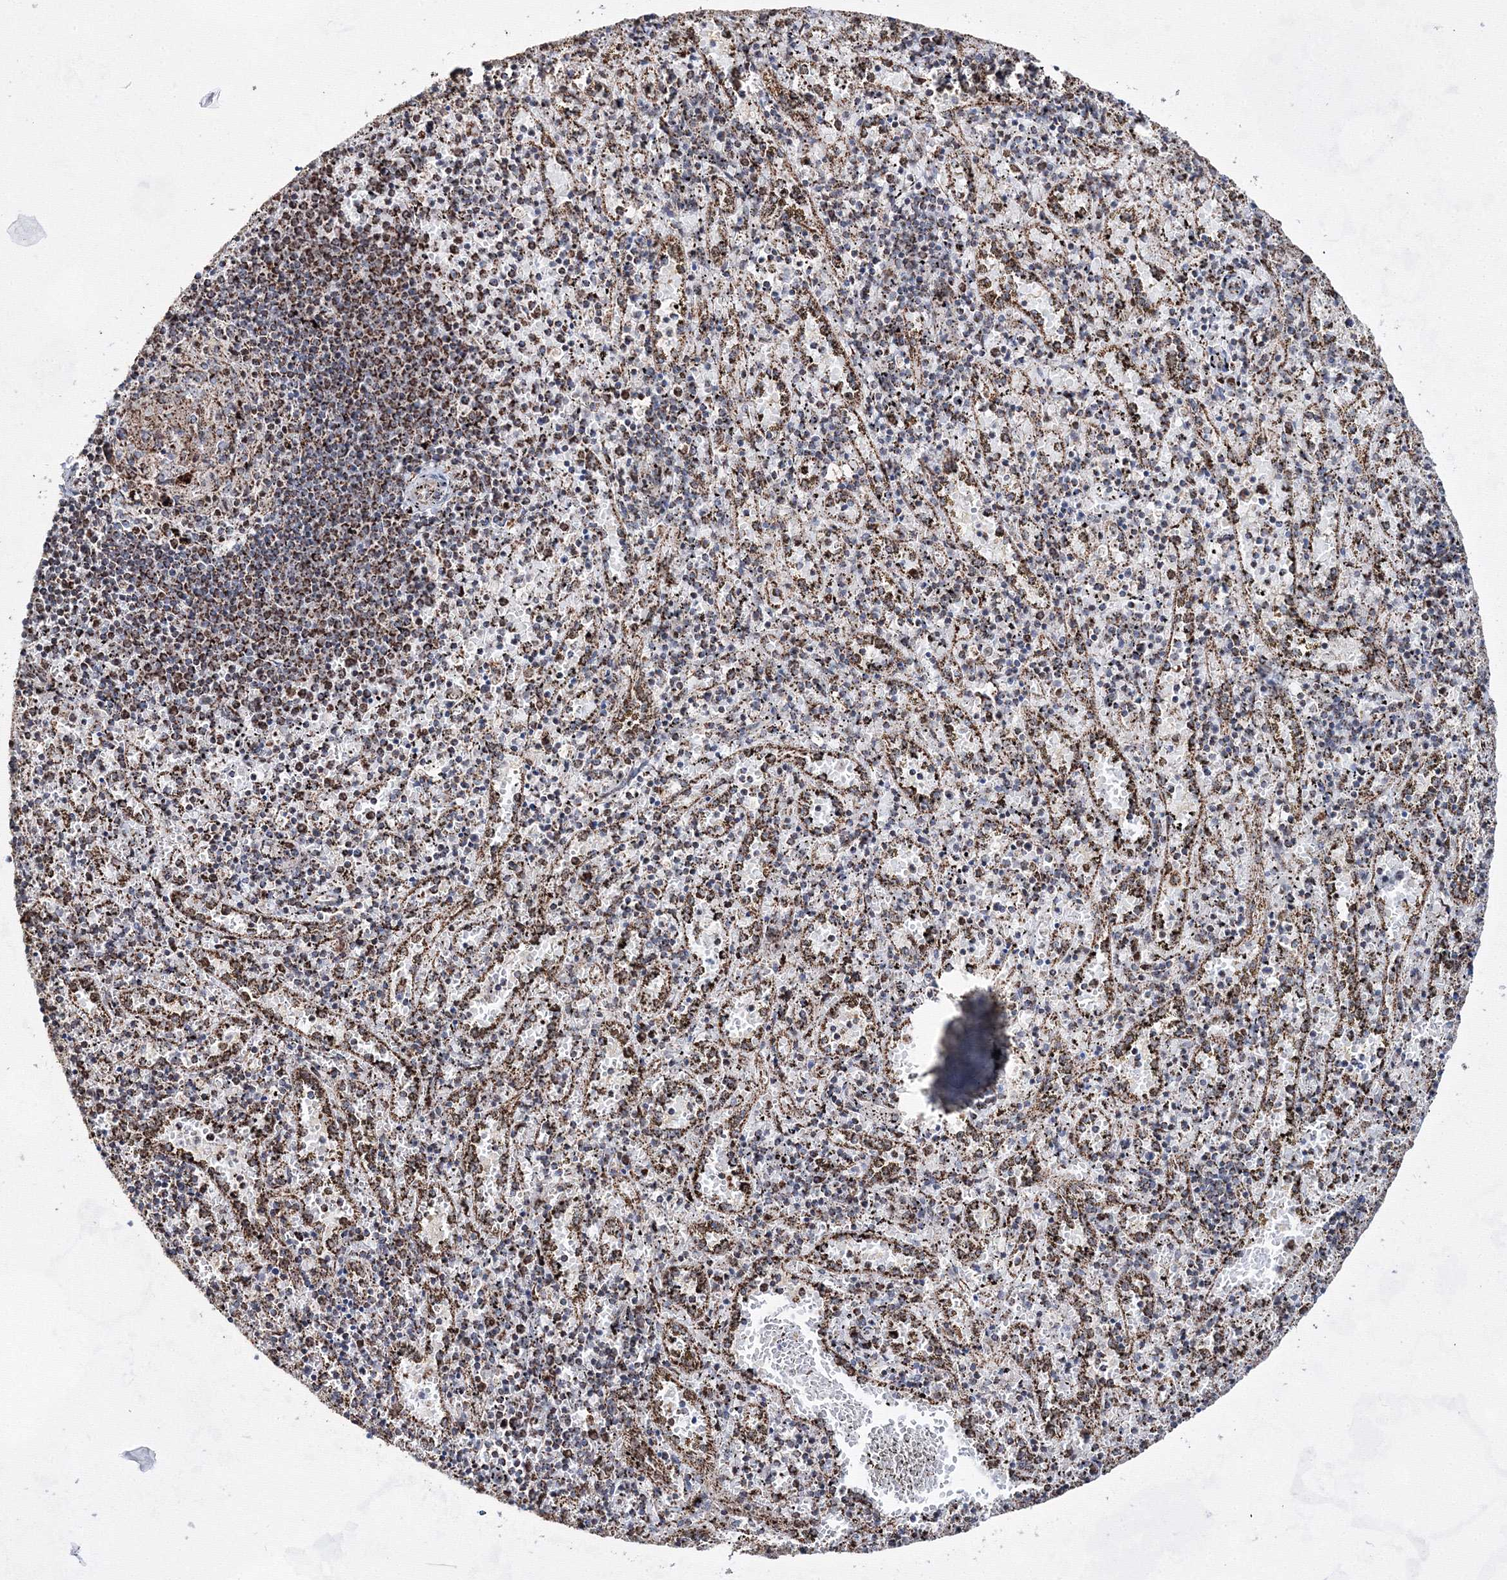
{"staining": {"intensity": "strong", "quantity": "25%-75%", "location": "cytoplasmic/membranous"}, "tissue": "spleen", "cell_type": "Cells in red pulp", "image_type": "normal", "snomed": [{"axis": "morphology", "description": "Normal tissue, NOS"}, {"axis": "topography", "description": "Spleen"}], "caption": "Protein analysis of normal spleen demonstrates strong cytoplasmic/membranous positivity in about 25%-75% of cells in red pulp.", "gene": "HADHB", "patient": {"sex": "male", "age": 11}}